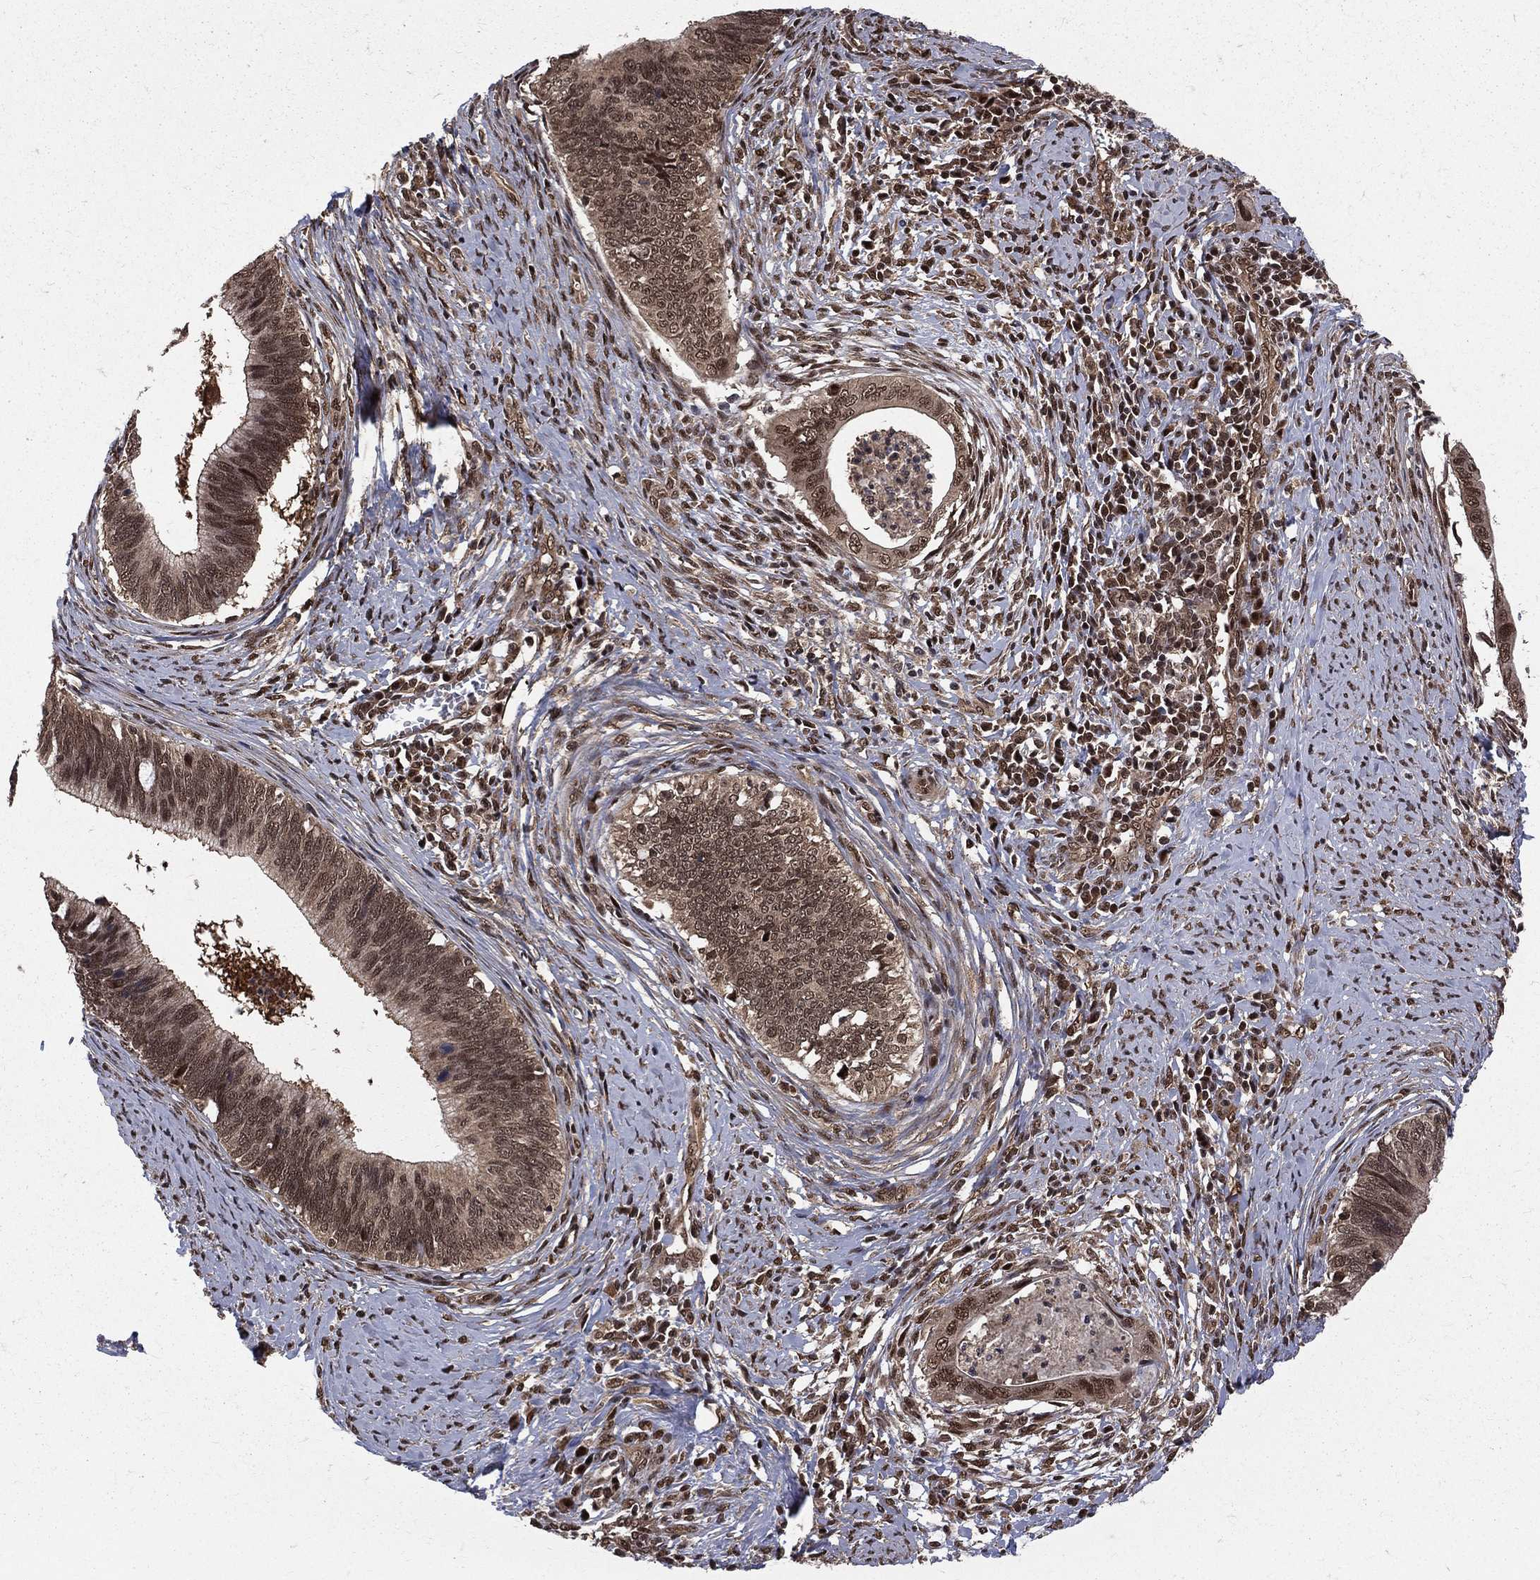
{"staining": {"intensity": "moderate", "quantity": "25%-75%", "location": "cytoplasmic/membranous,nuclear"}, "tissue": "cervical cancer", "cell_type": "Tumor cells", "image_type": "cancer", "snomed": [{"axis": "morphology", "description": "Adenocarcinoma, NOS"}, {"axis": "topography", "description": "Cervix"}], "caption": "Immunohistochemical staining of cervical adenocarcinoma demonstrates medium levels of moderate cytoplasmic/membranous and nuclear staining in about 25%-75% of tumor cells.", "gene": "COPS4", "patient": {"sex": "female", "age": 42}}